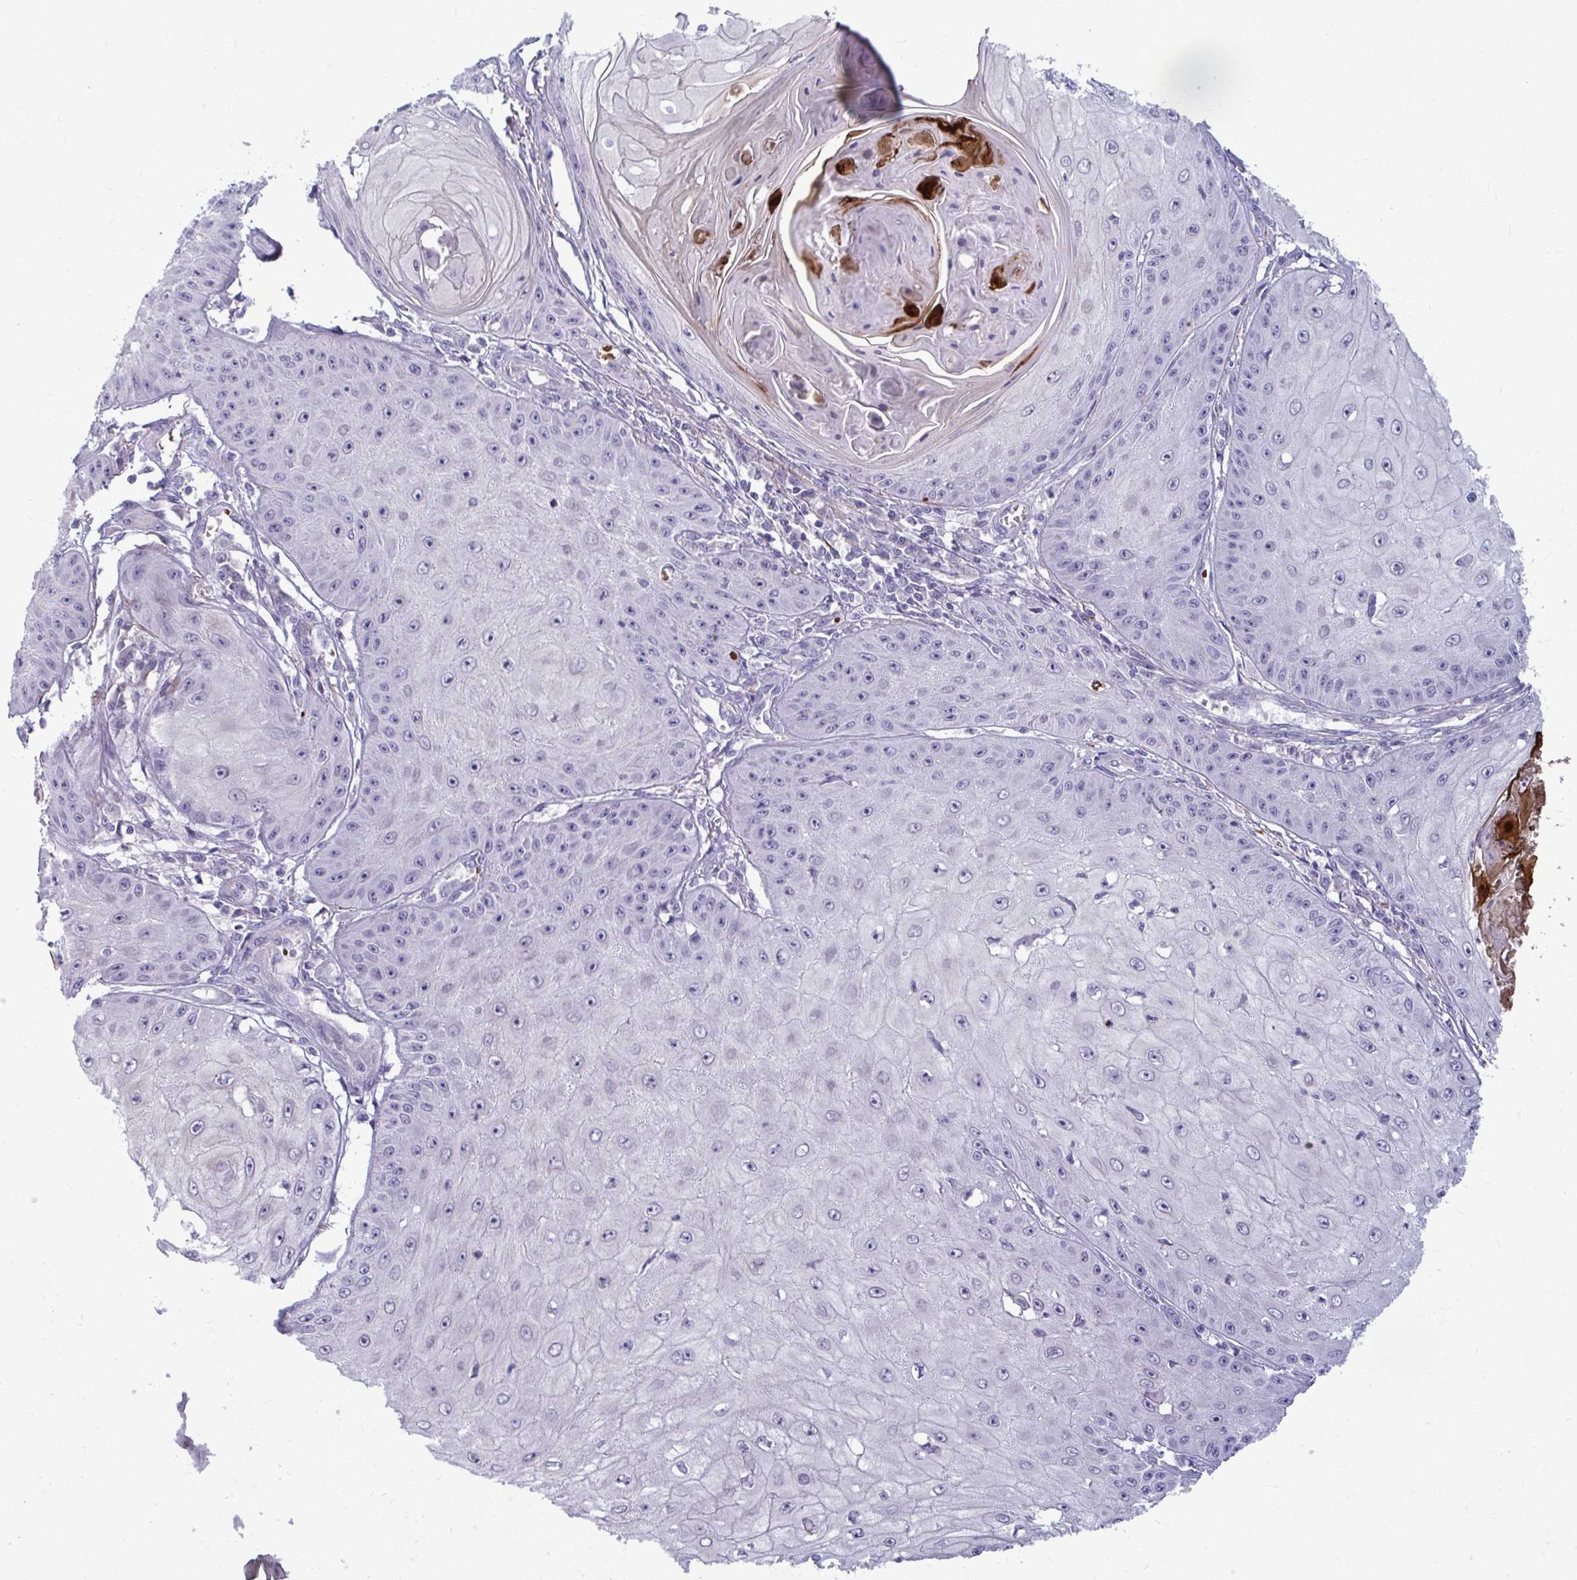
{"staining": {"intensity": "negative", "quantity": "none", "location": "none"}, "tissue": "skin cancer", "cell_type": "Tumor cells", "image_type": "cancer", "snomed": [{"axis": "morphology", "description": "Squamous cell carcinoma, NOS"}, {"axis": "topography", "description": "Skin"}], "caption": "Tumor cells are negative for protein expression in human skin cancer (squamous cell carcinoma). (Brightfield microscopy of DAB IHC at high magnification).", "gene": "SLC14A1", "patient": {"sex": "male", "age": 70}}